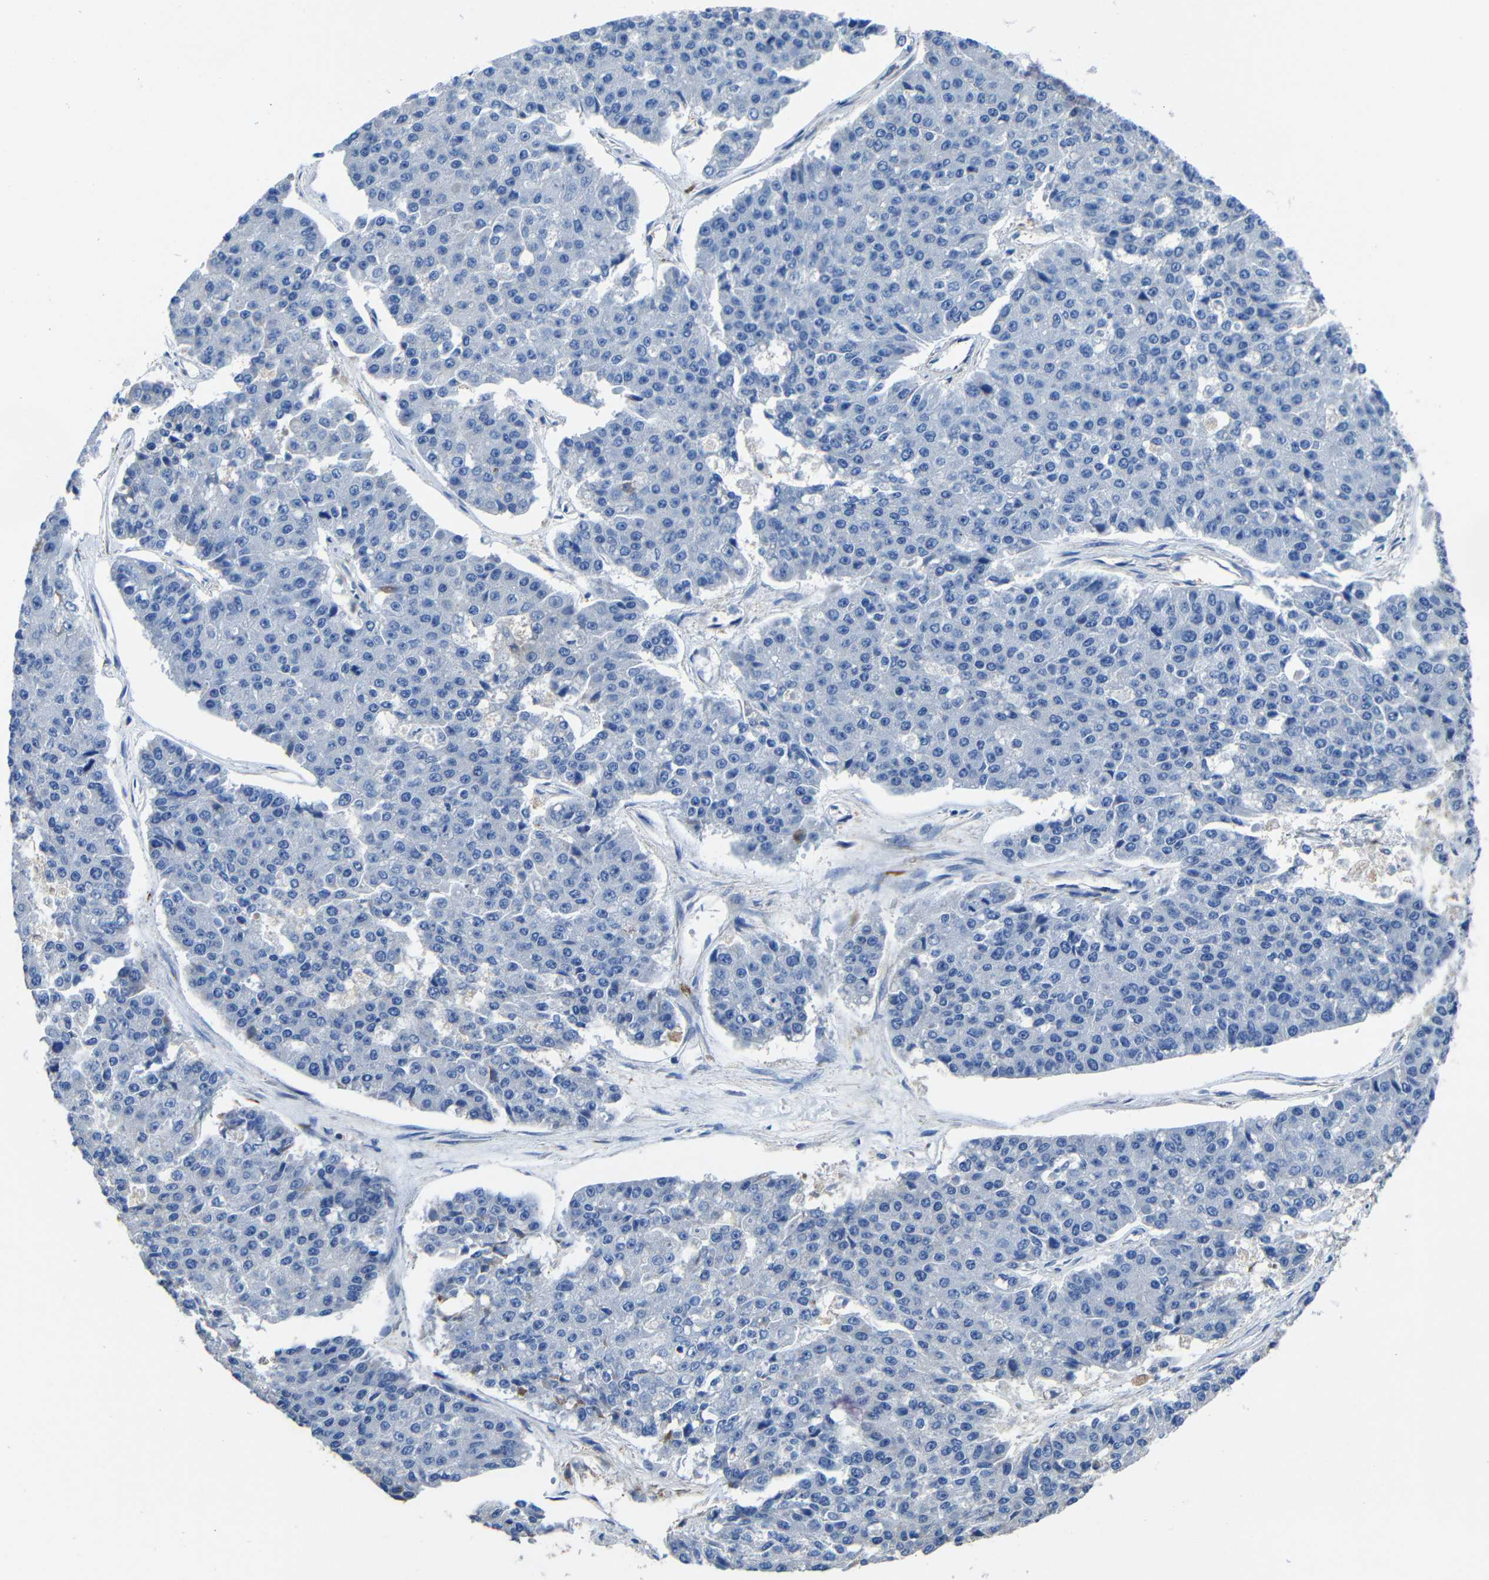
{"staining": {"intensity": "negative", "quantity": "none", "location": "none"}, "tissue": "pancreatic cancer", "cell_type": "Tumor cells", "image_type": "cancer", "snomed": [{"axis": "morphology", "description": "Adenocarcinoma, NOS"}, {"axis": "topography", "description": "Pancreas"}], "caption": "Protein analysis of pancreatic cancer exhibits no significant expression in tumor cells.", "gene": "GDI1", "patient": {"sex": "male", "age": 50}}